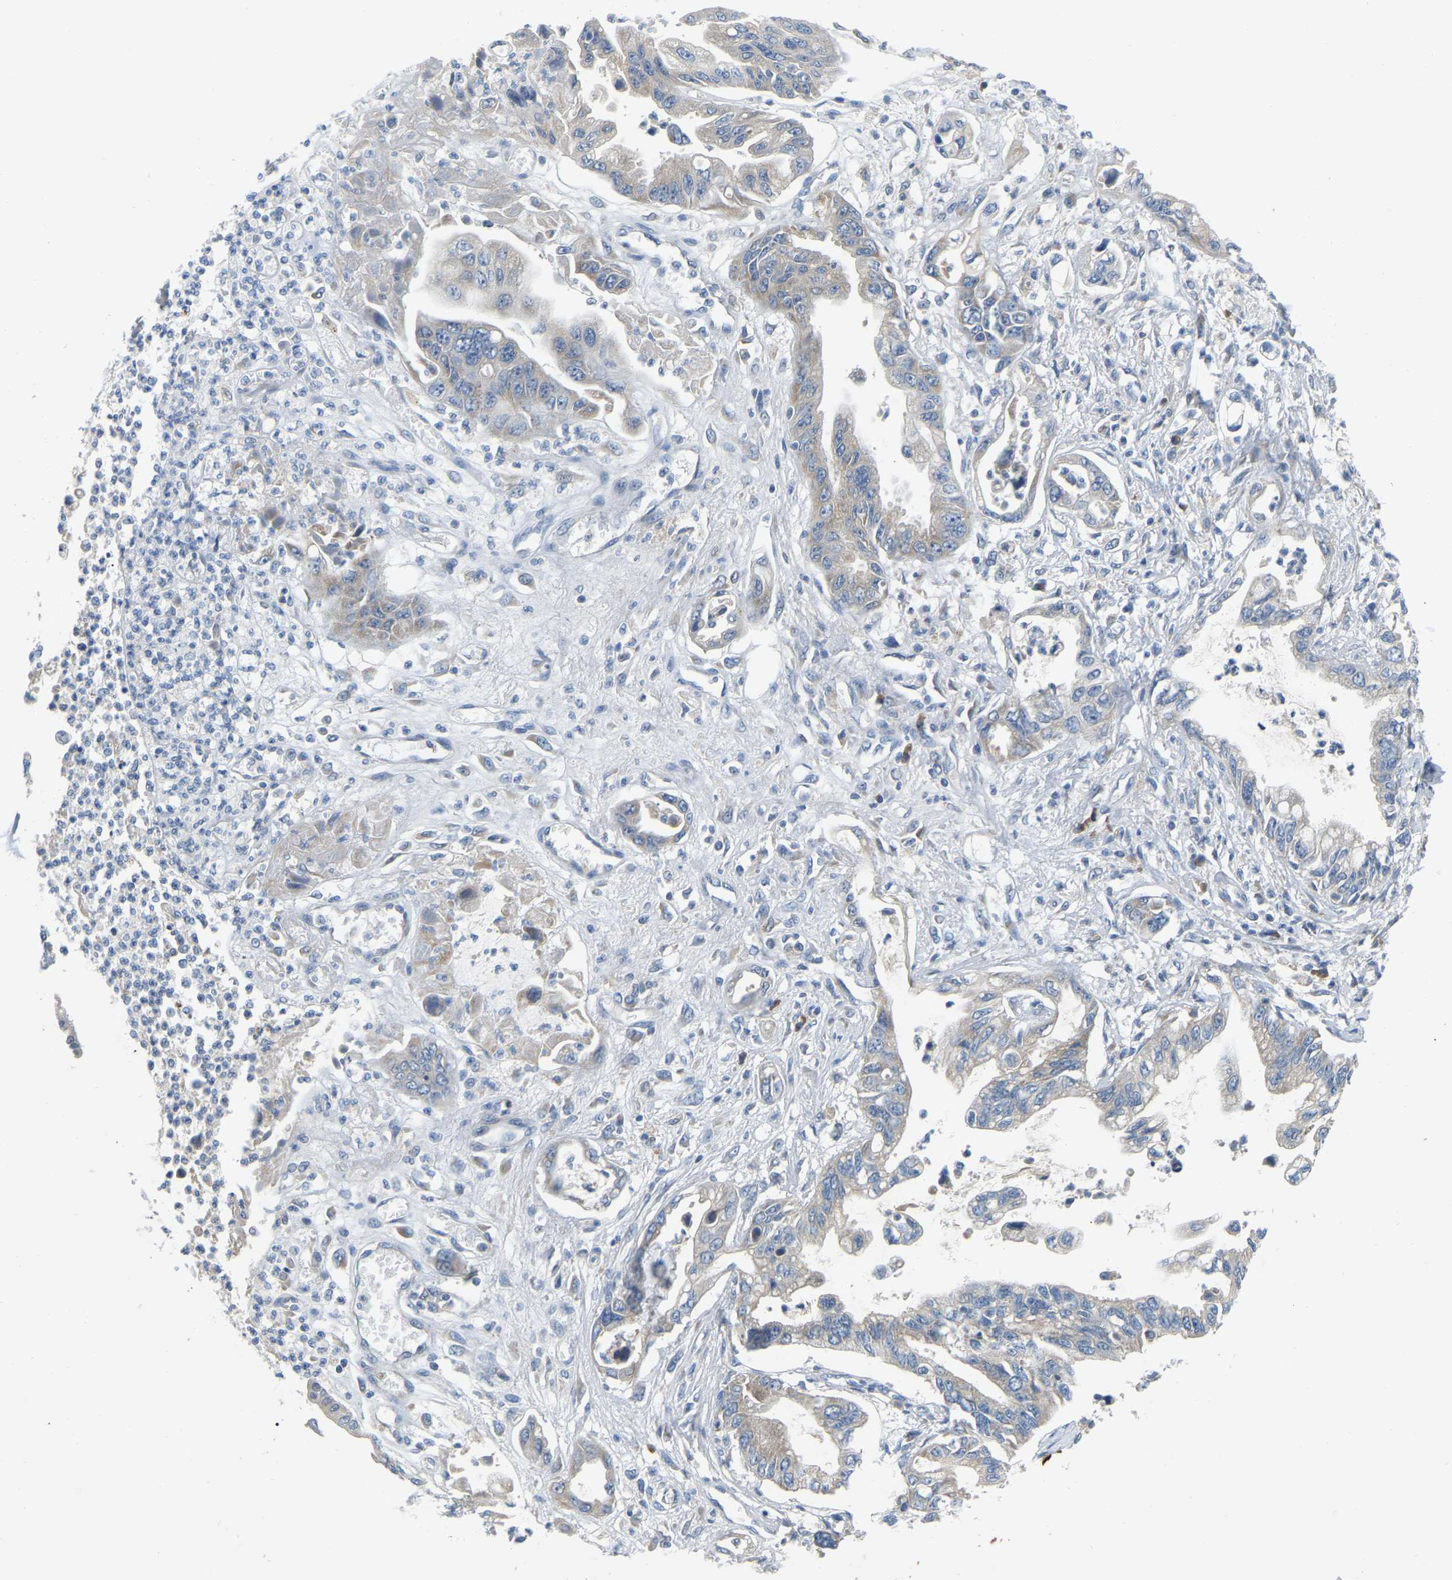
{"staining": {"intensity": "negative", "quantity": "none", "location": "none"}, "tissue": "pancreatic cancer", "cell_type": "Tumor cells", "image_type": "cancer", "snomed": [{"axis": "morphology", "description": "Adenocarcinoma, NOS"}, {"axis": "topography", "description": "Pancreas"}], "caption": "DAB (3,3'-diaminobenzidine) immunohistochemical staining of human adenocarcinoma (pancreatic) displays no significant staining in tumor cells.", "gene": "PARL", "patient": {"sex": "male", "age": 56}}